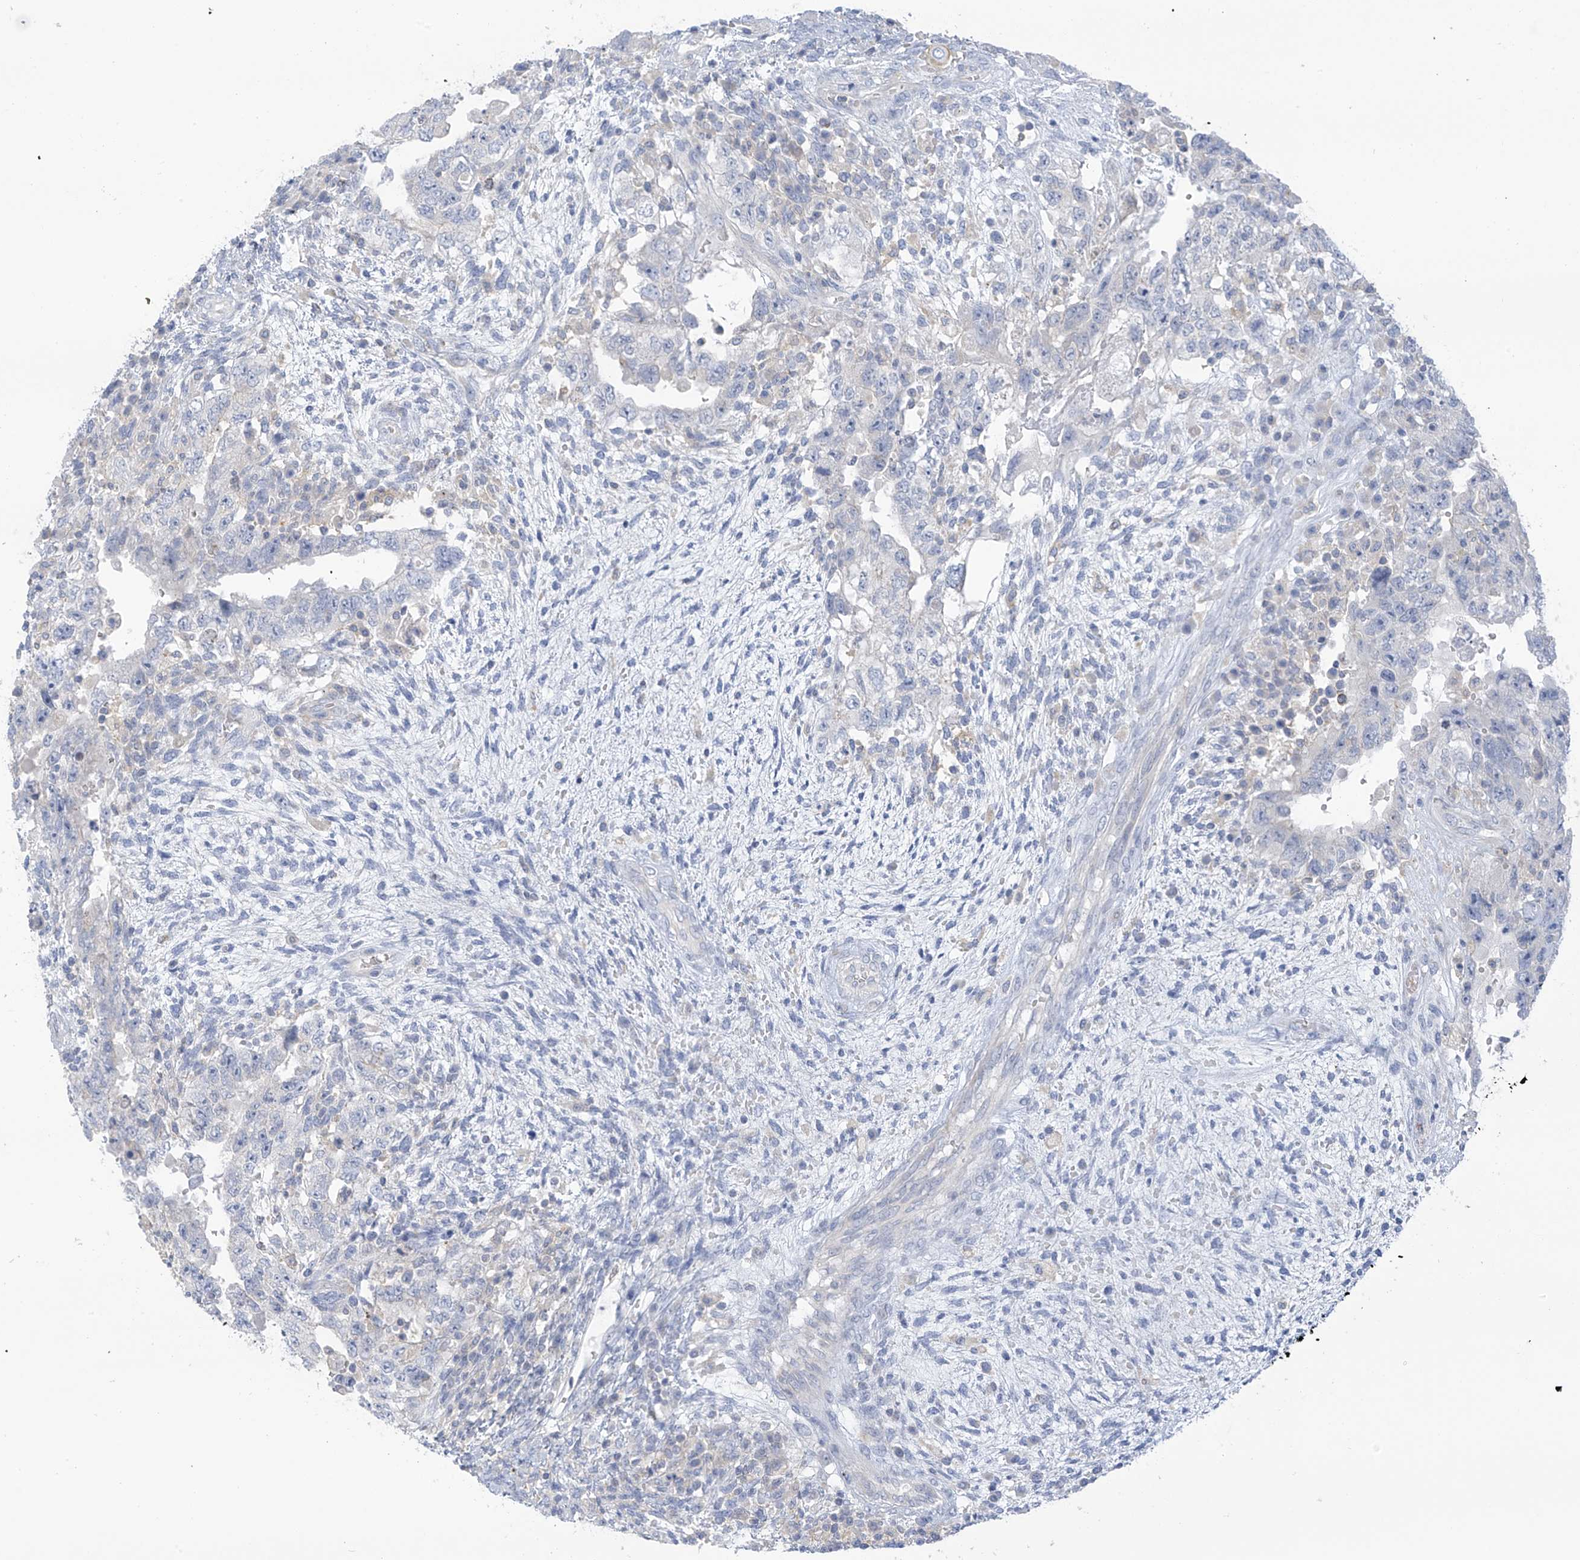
{"staining": {"intensity": "negative", "quantity": "none", "location": "none"}, "tissue": "testis cancer", "cell_type": "Tumor cells", "image_type": "cancer", "snomed": [{"axis": "morphology", "description": "Carcinoma, Embryonal, NOS"}, {"axis": "topography", "description": "Testis"}], "caption": "Tumor cells are negative for protein expression in human testis cancer (embryonal carcinoma).", "gene": "SLC6A12", "patient": {"sex": "male", "age": 26}}